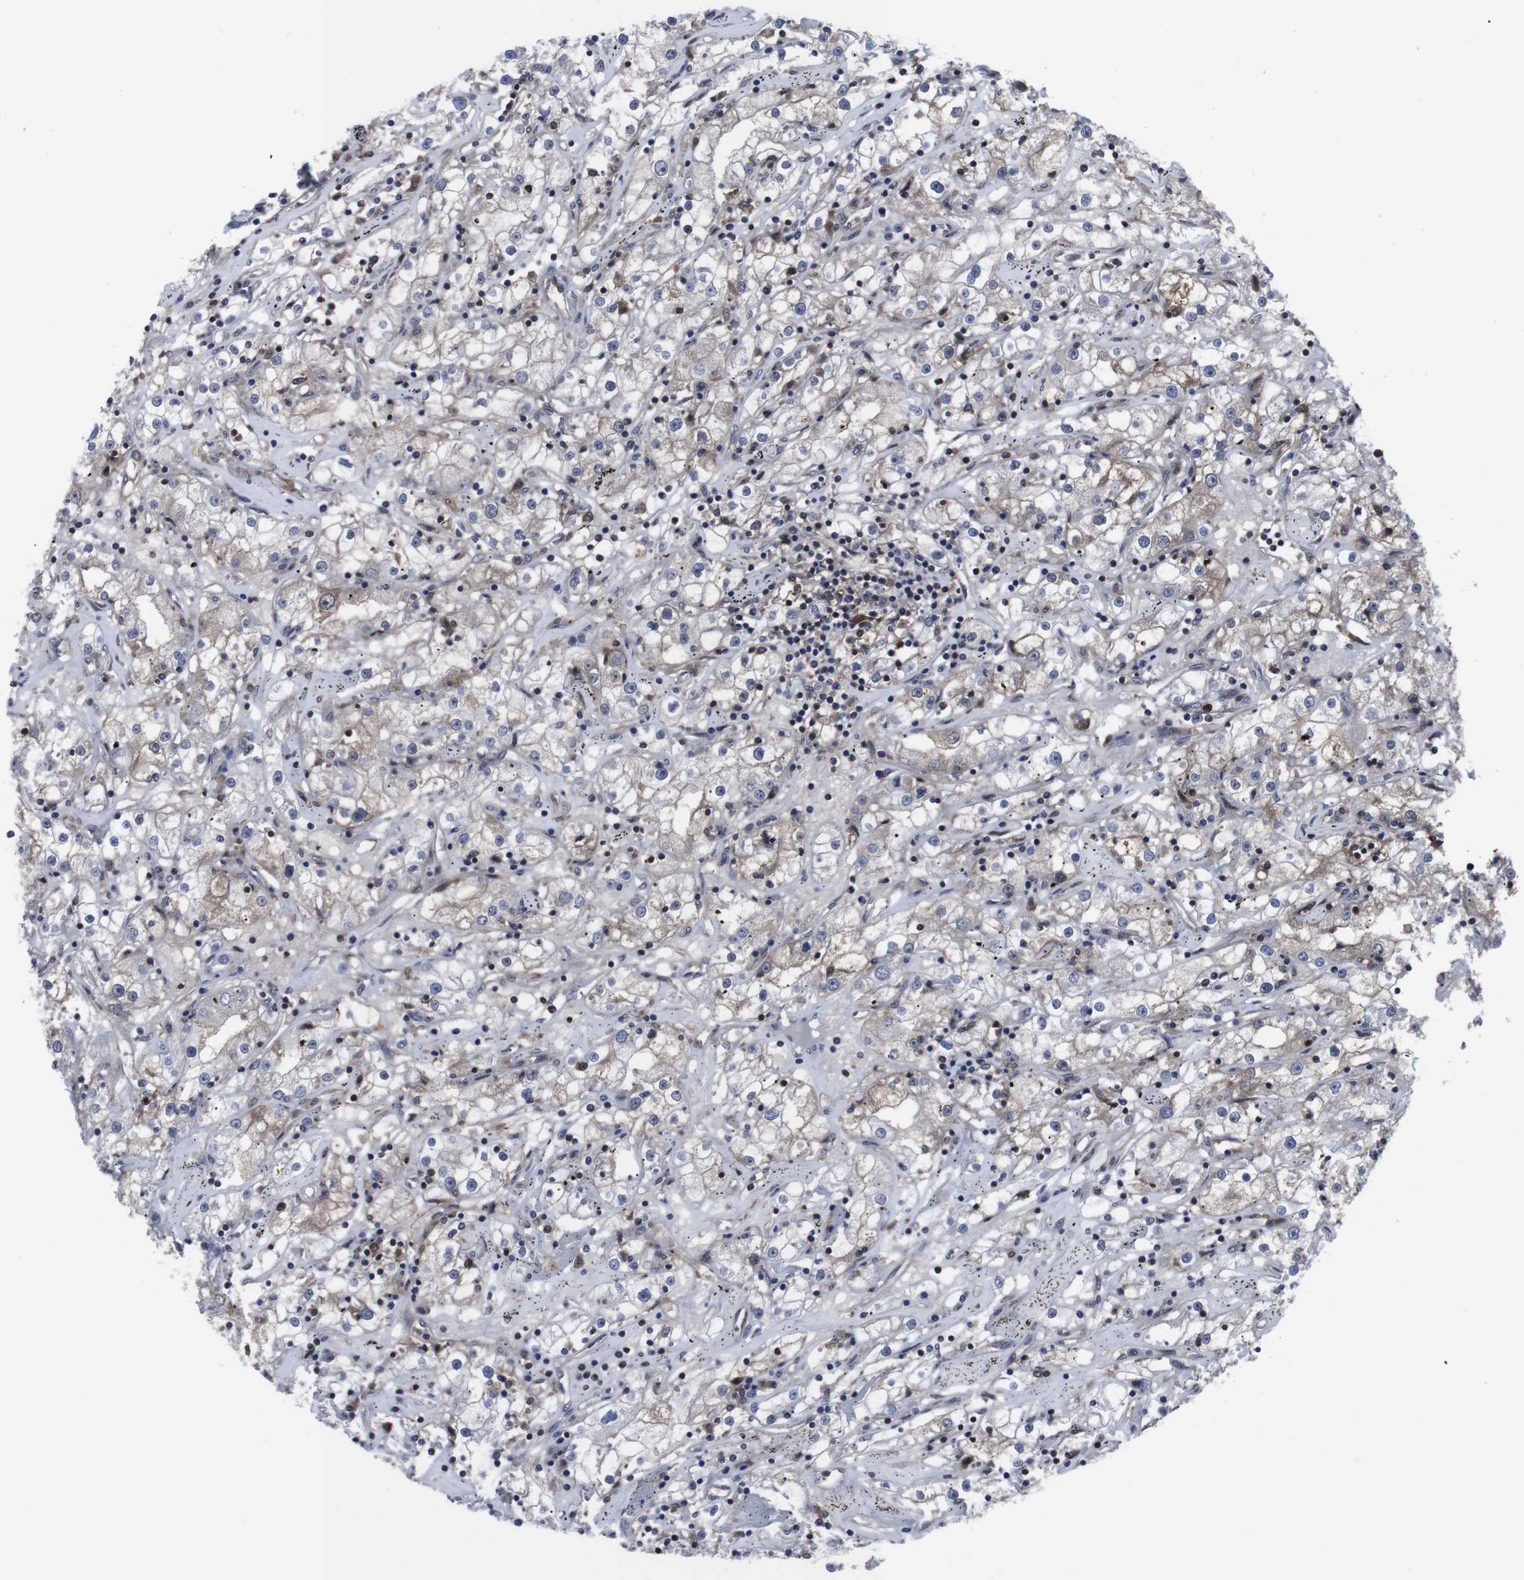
{"staining": {"intensity": "weak", "quantity": "25%-75%", "location": "cytoplasmic/membranous"}, "tissue": "renal cancer", "cell_type": "Tumor cells", "image_type": "cancer", "snomed": [{"axis": "morphology", "description": "Adenocarcinoma, NOS"}, {"axis": "topography", "description": "Kidney"}], "caption": "A brown stain highlights weak cytoplasmic/membranous staining of a protein in human renal cancer tumor cells.", "gene": "HPRT1", "patient": {"sex": "male", "age": 56}}